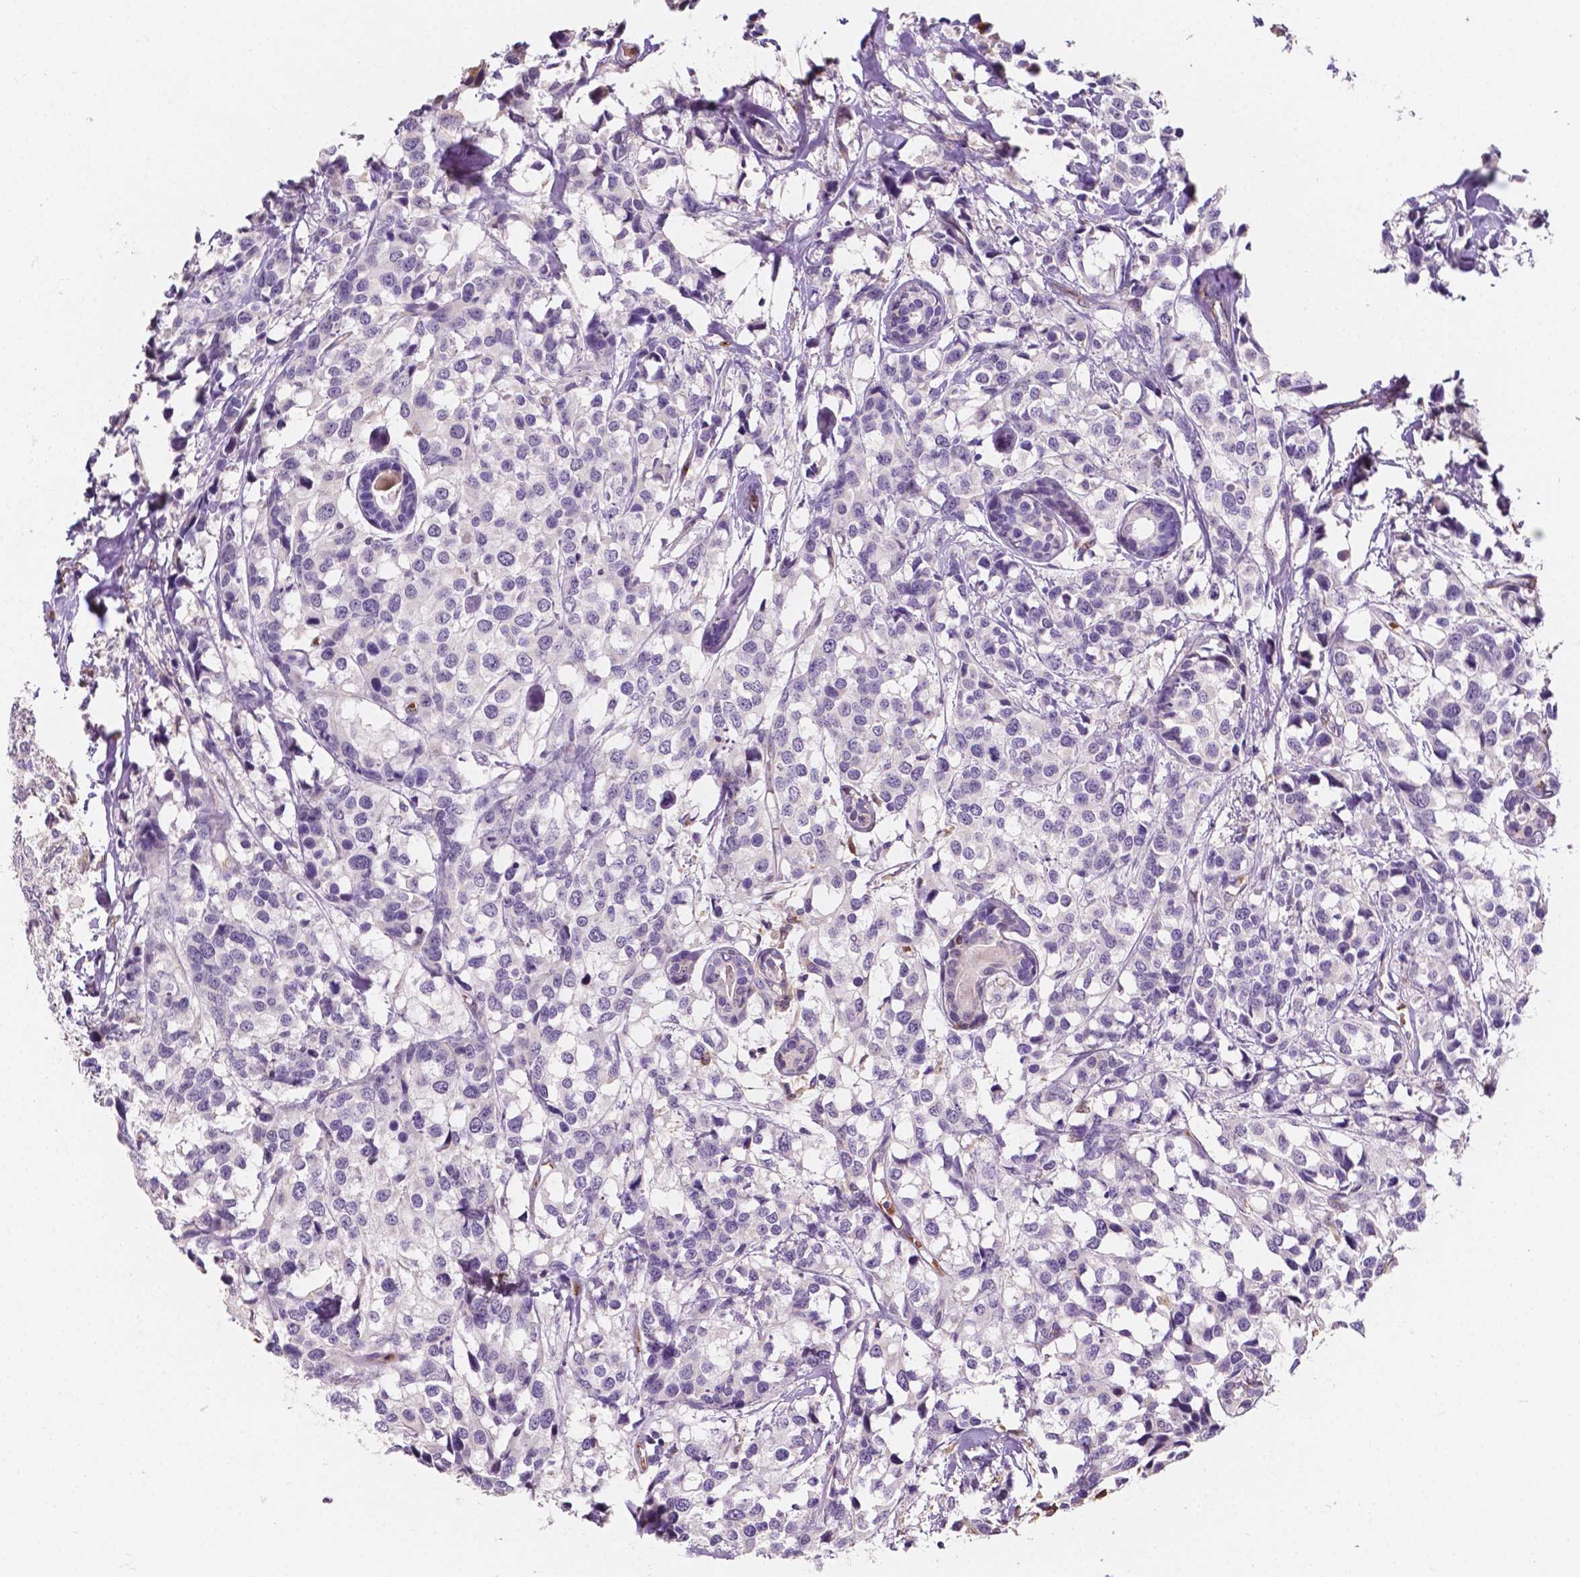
{"staining": {"intensity": "weak", "quantity": "<25%", "location": "cytoplasmic/membranous"}, "tissue": "breast cancer", "cell_type": "Tumor cells", "image_type": "cancer", "snomed": [{"axis": "morphology", "description": "Lobular carcinoma"}, {"axis": "topography", "description": "Breast"}], "caption": "This histopathology image is of breast cancer stained with immunohistochemistry to label a protein in brown with the nuclei are counter-stained blue. There is no staining in tumor cells. (Immunohistochemistry (ihc), brightfield microscopy, high magnification).", "gene": "SLC22A4", "patient": {"sex": "female", "age": 59}}